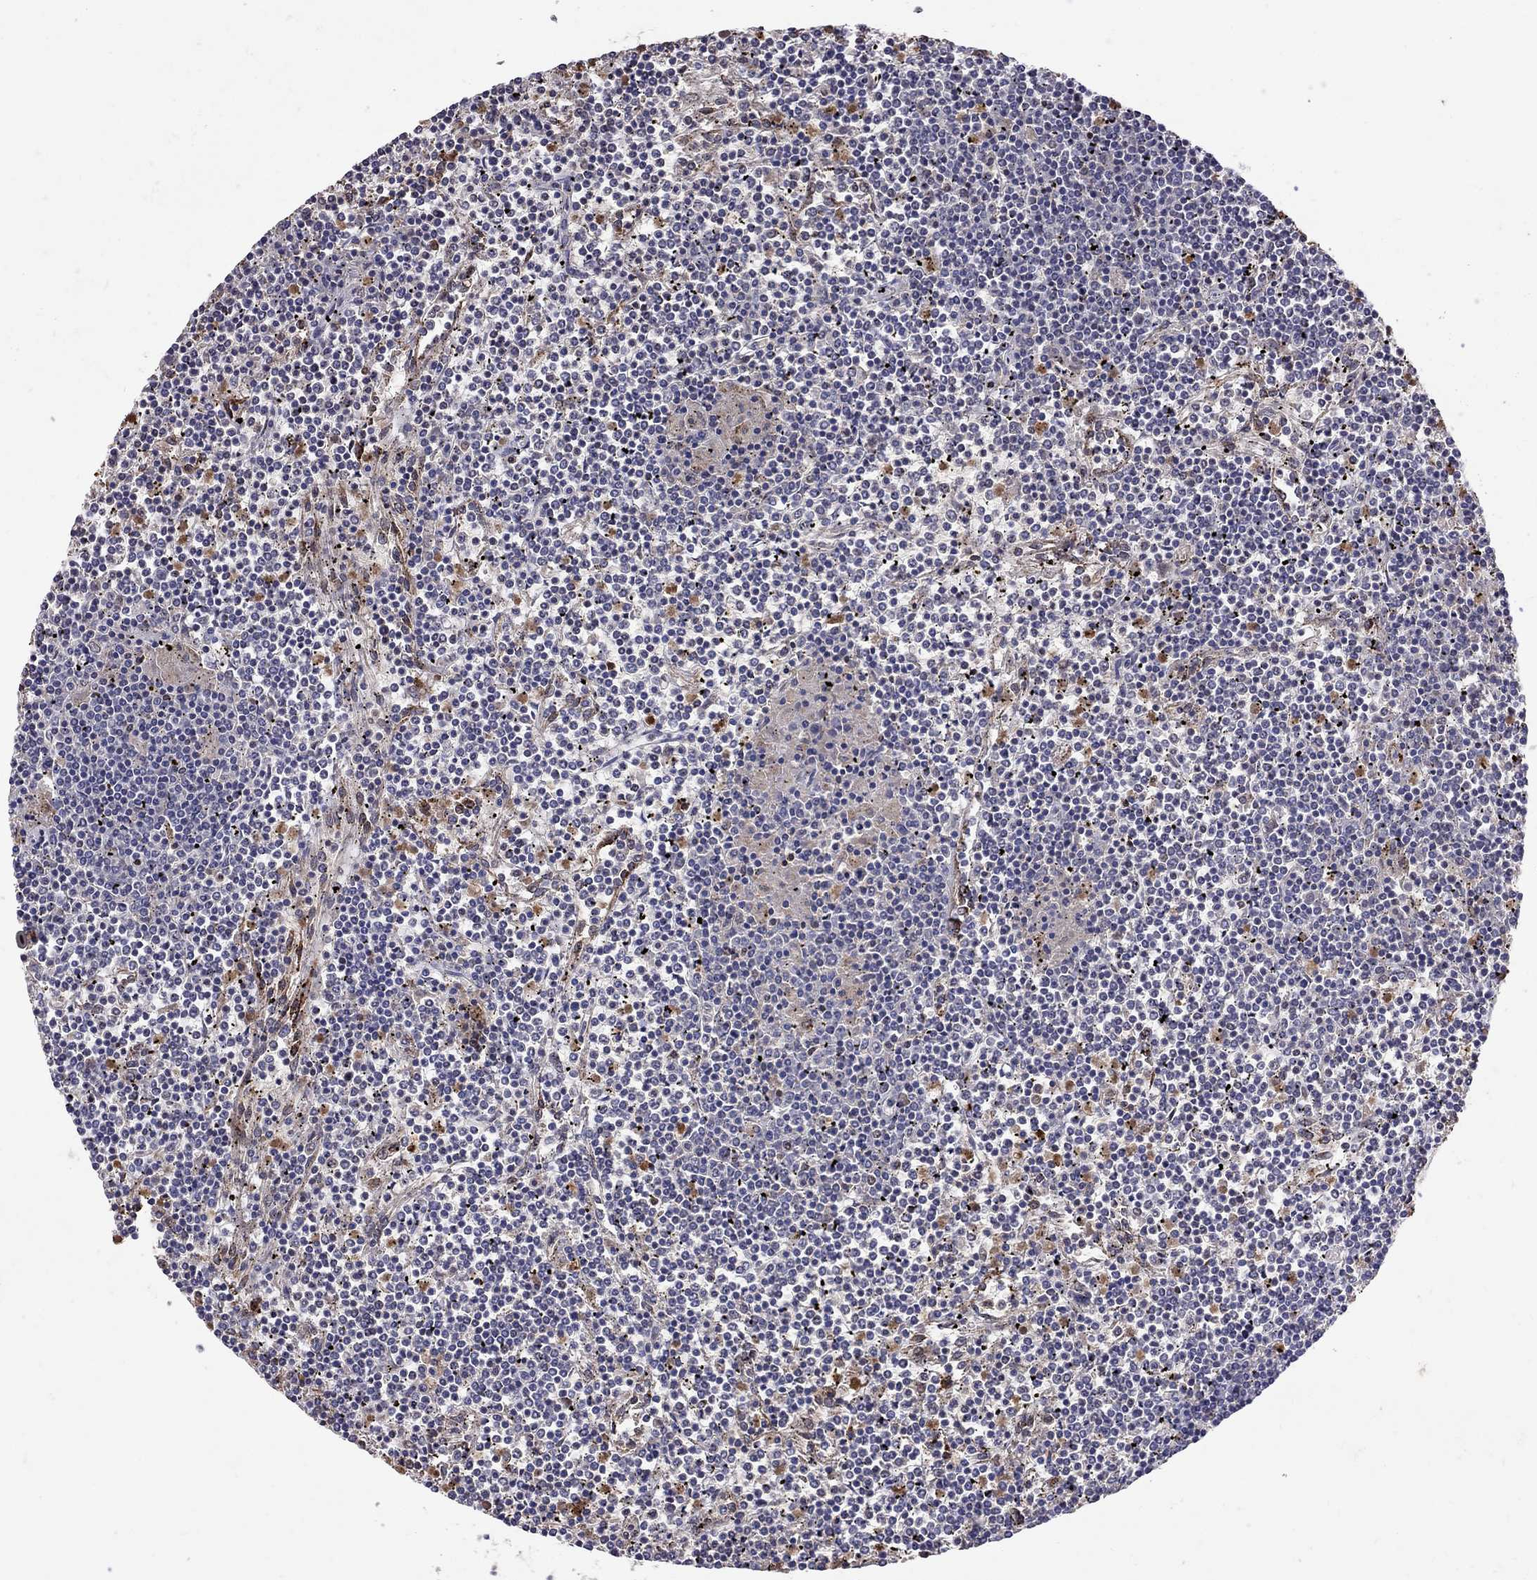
{"staining": {"intensity": "negative", "quantity": "none", "location": "none"}, "tissue": "lymphoma", "cell_type": "Tumor cells", "image_type": "cancer", "snomed": [{"axis": "morphology", "description": "Malignant lymphoma, non-Hodgkin's type, Low grade"}, {"axis": "topography", "description": "Spleen"}], "caption": "A photomicrograph of human malignant lymphoma, non-Hodgkin's type (low-grade) is negative for staining in tumor cells.", "gene": "SERPINA3", "patient": {"sex": "female", "age": 19}}